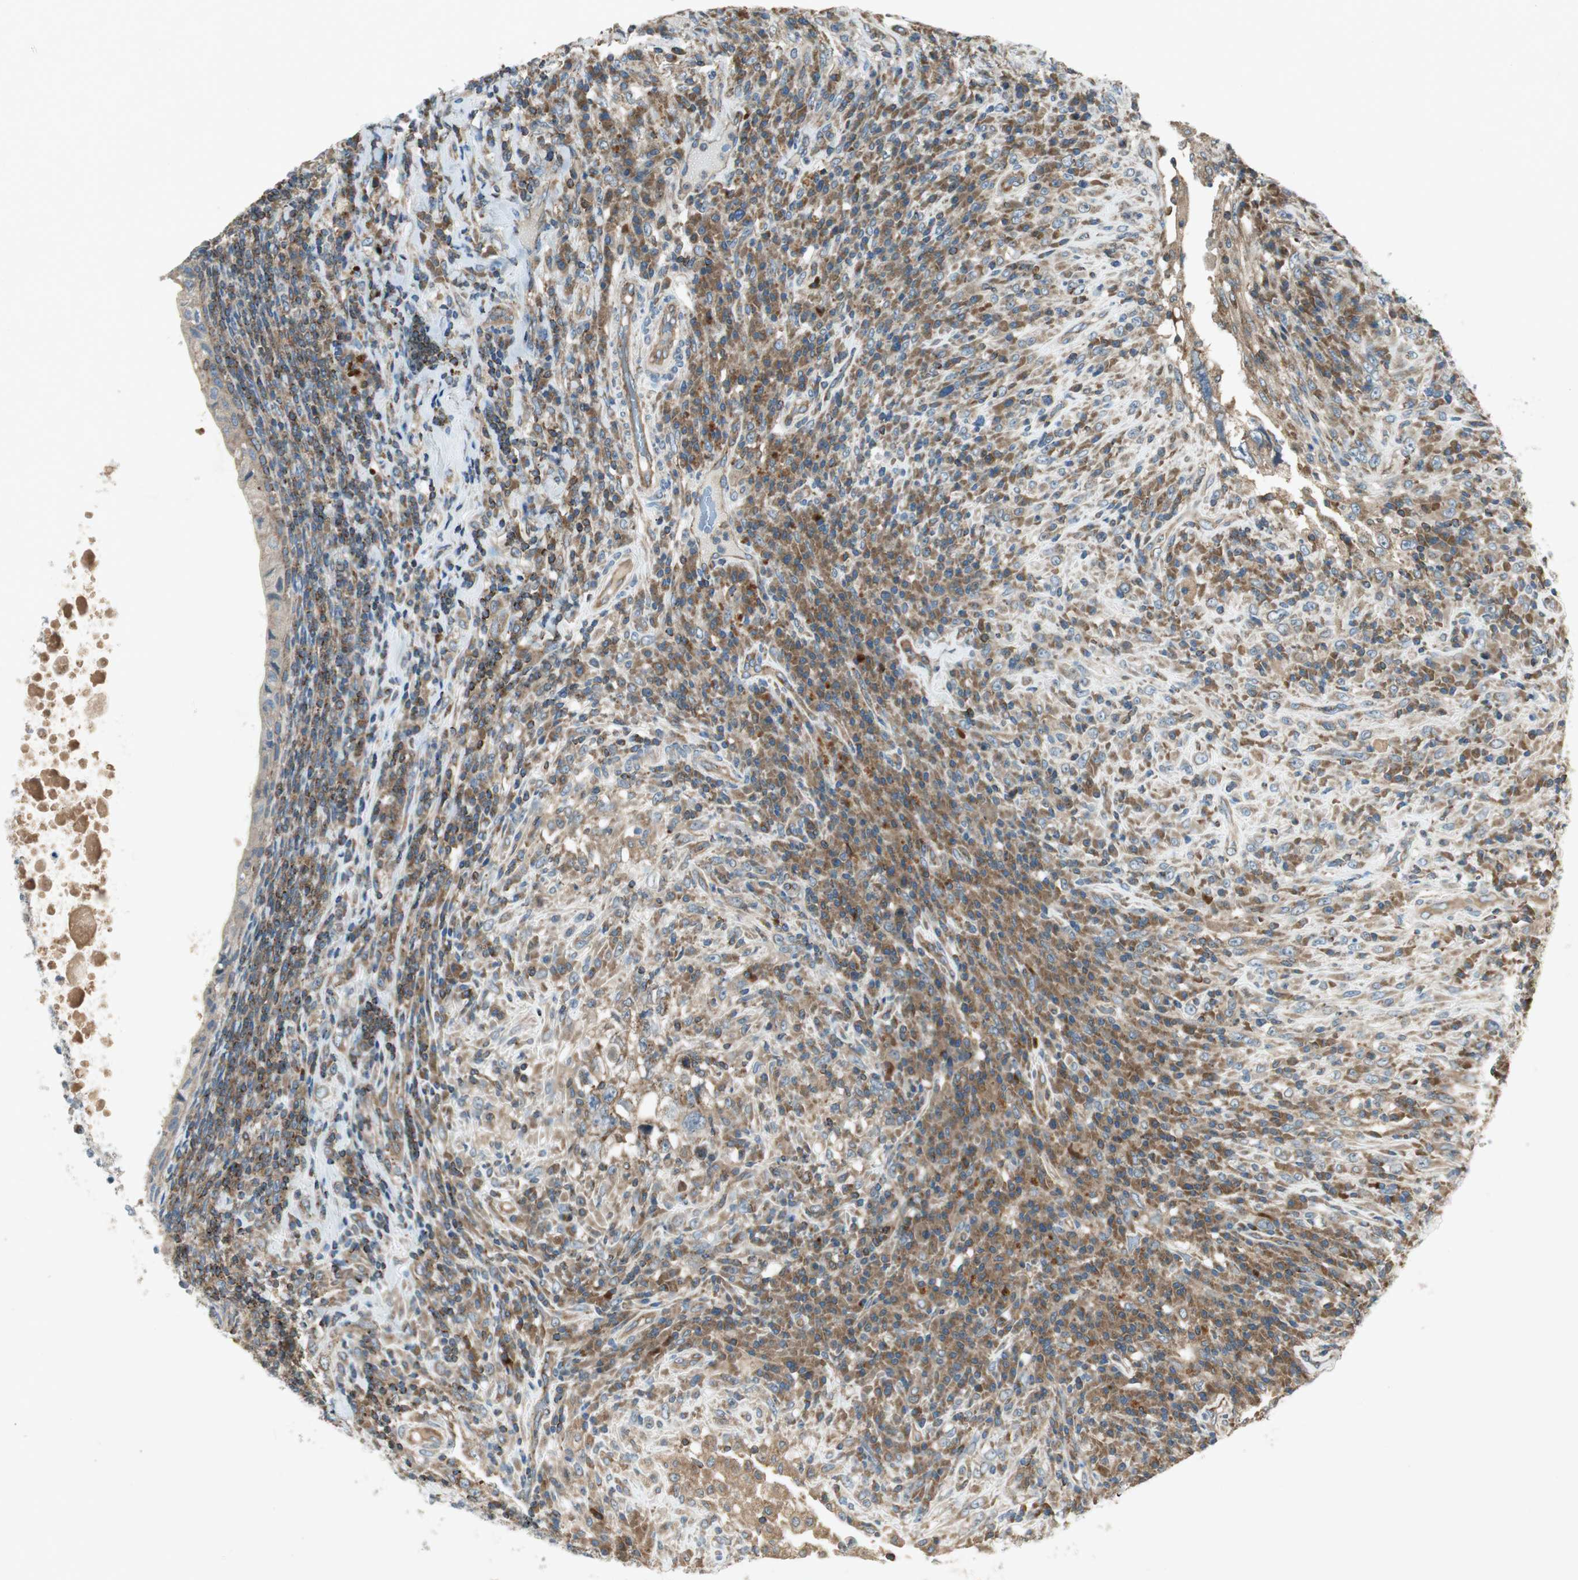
{"staining": {"intensity": "moderate", "quantity": ">75%", "location": "cytoplasmic/membranous"}, "tissue": "testis cancer", "cell_type": "Tumor cells", "image_type": "cancer", "snomed": [{"axis": "morphology", "description": "Necrosis, NOS"}, {"axis": "morphology", "description": "Carcinoma, Embryonal, NOS"}, {"axis": "topography", "description": "Testis"}], "caption": "Immunohistochemical staining of human testis cancer (embryonal carcinoma) demonstrates moderate cytoplasmic/membranous protein expression in approximately >75% of tumor cells. Using DAB (brown) and hematoxylin (blue) stains, captured at high magnification using brightfield microscopy.", "gene": "CHADL", "patient": {"sex": "male", "age": 19}}